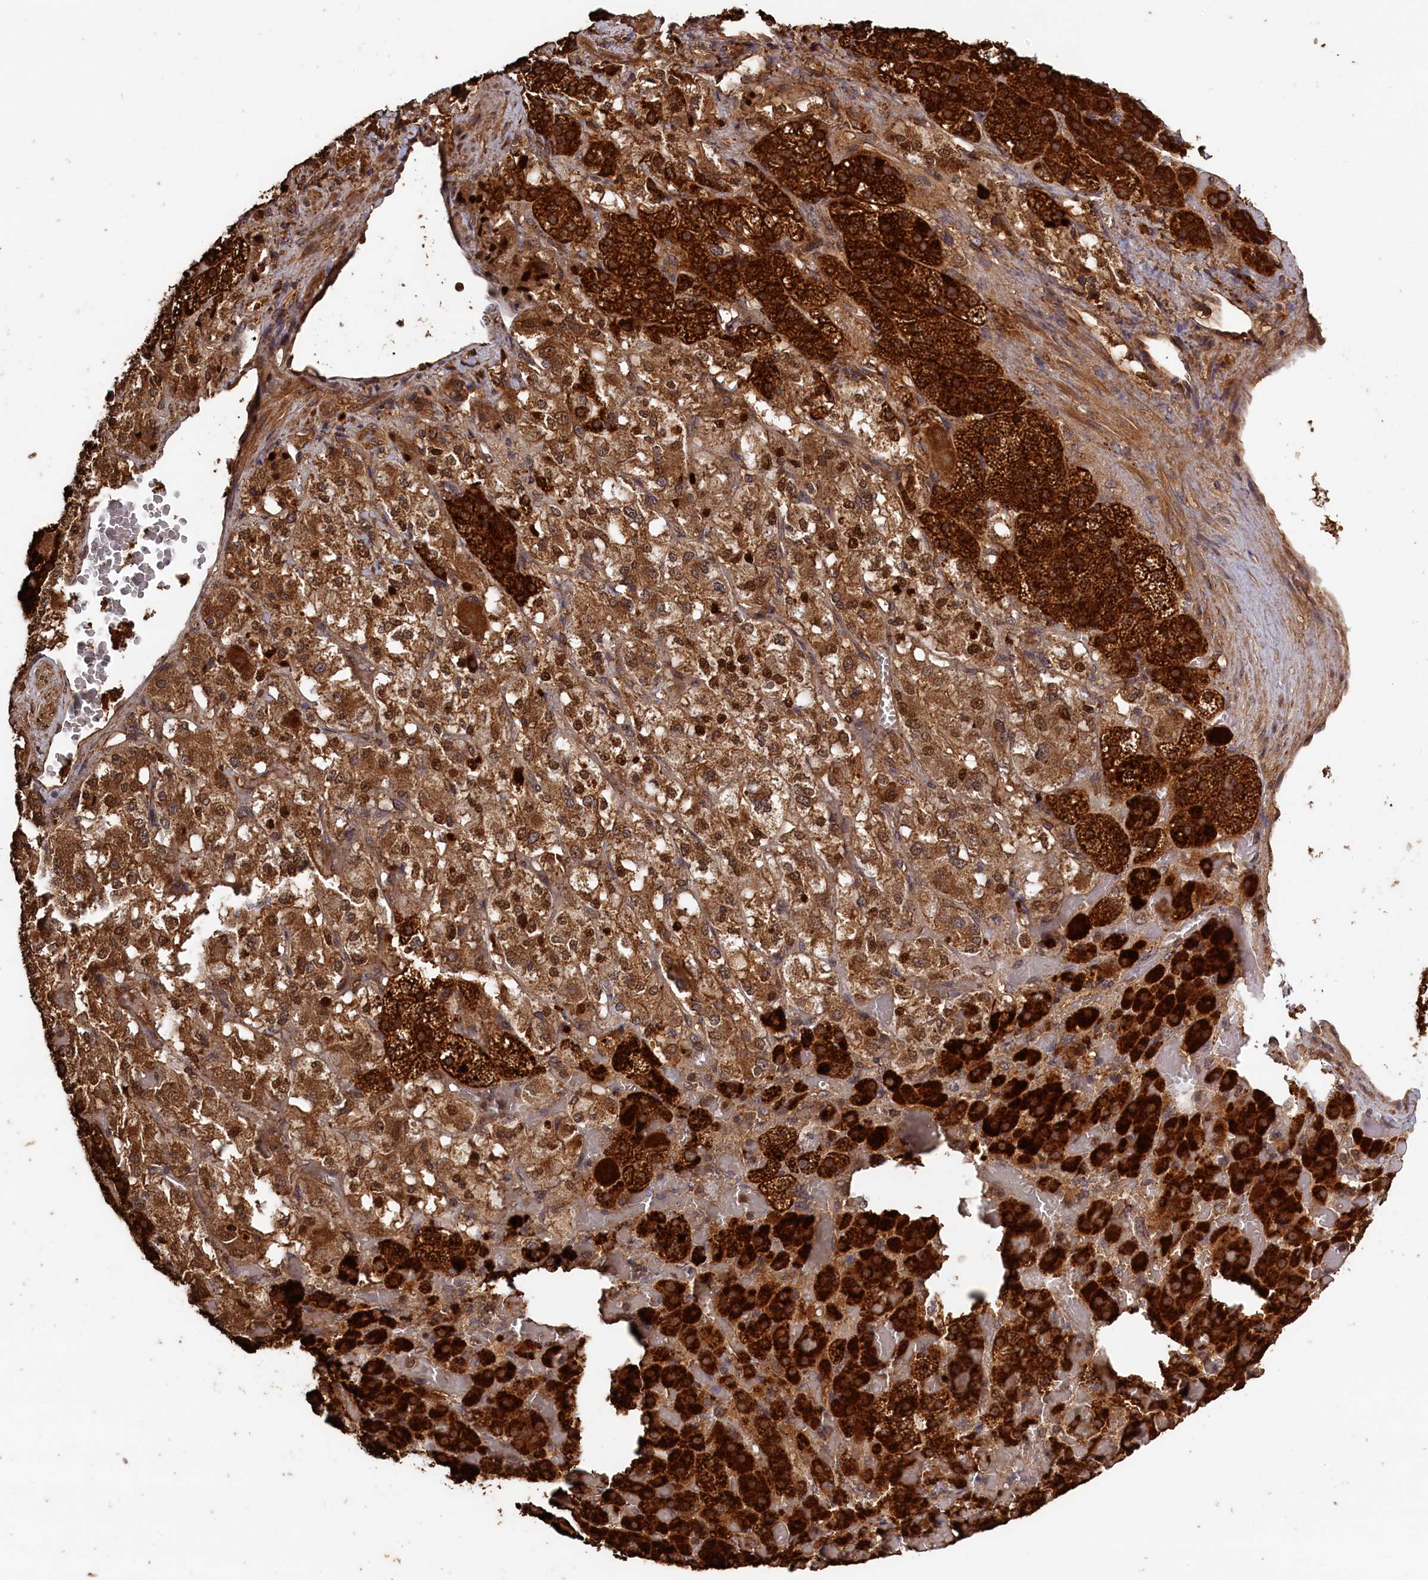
{"staining": {"intensity": "strong", "quantity": ">75%", "location": "cytoplasmic/membranous"}, "tissue": "adrenal gland", "cell_type": "Glandular cells", "image_type": "normal", "snomed": [{"axis": "morphology", "description": "Normal tissue, NOS"}, {"axis": "topography", "description": "Adrenal gland"}], "caption": "IHC of normal adrenal gland demonstrates high levels of strong cytoplasmic/membranous staining in approximately >75% of glandular cells. The staining is performed using DAB (3,3'-diaminobenzidine) brown chromogen to label protein expression. The nuclei are counter-stained blue using hematoxylin.", "gene": "SNX33", "patient": {"sex": "female", "age": 59}}